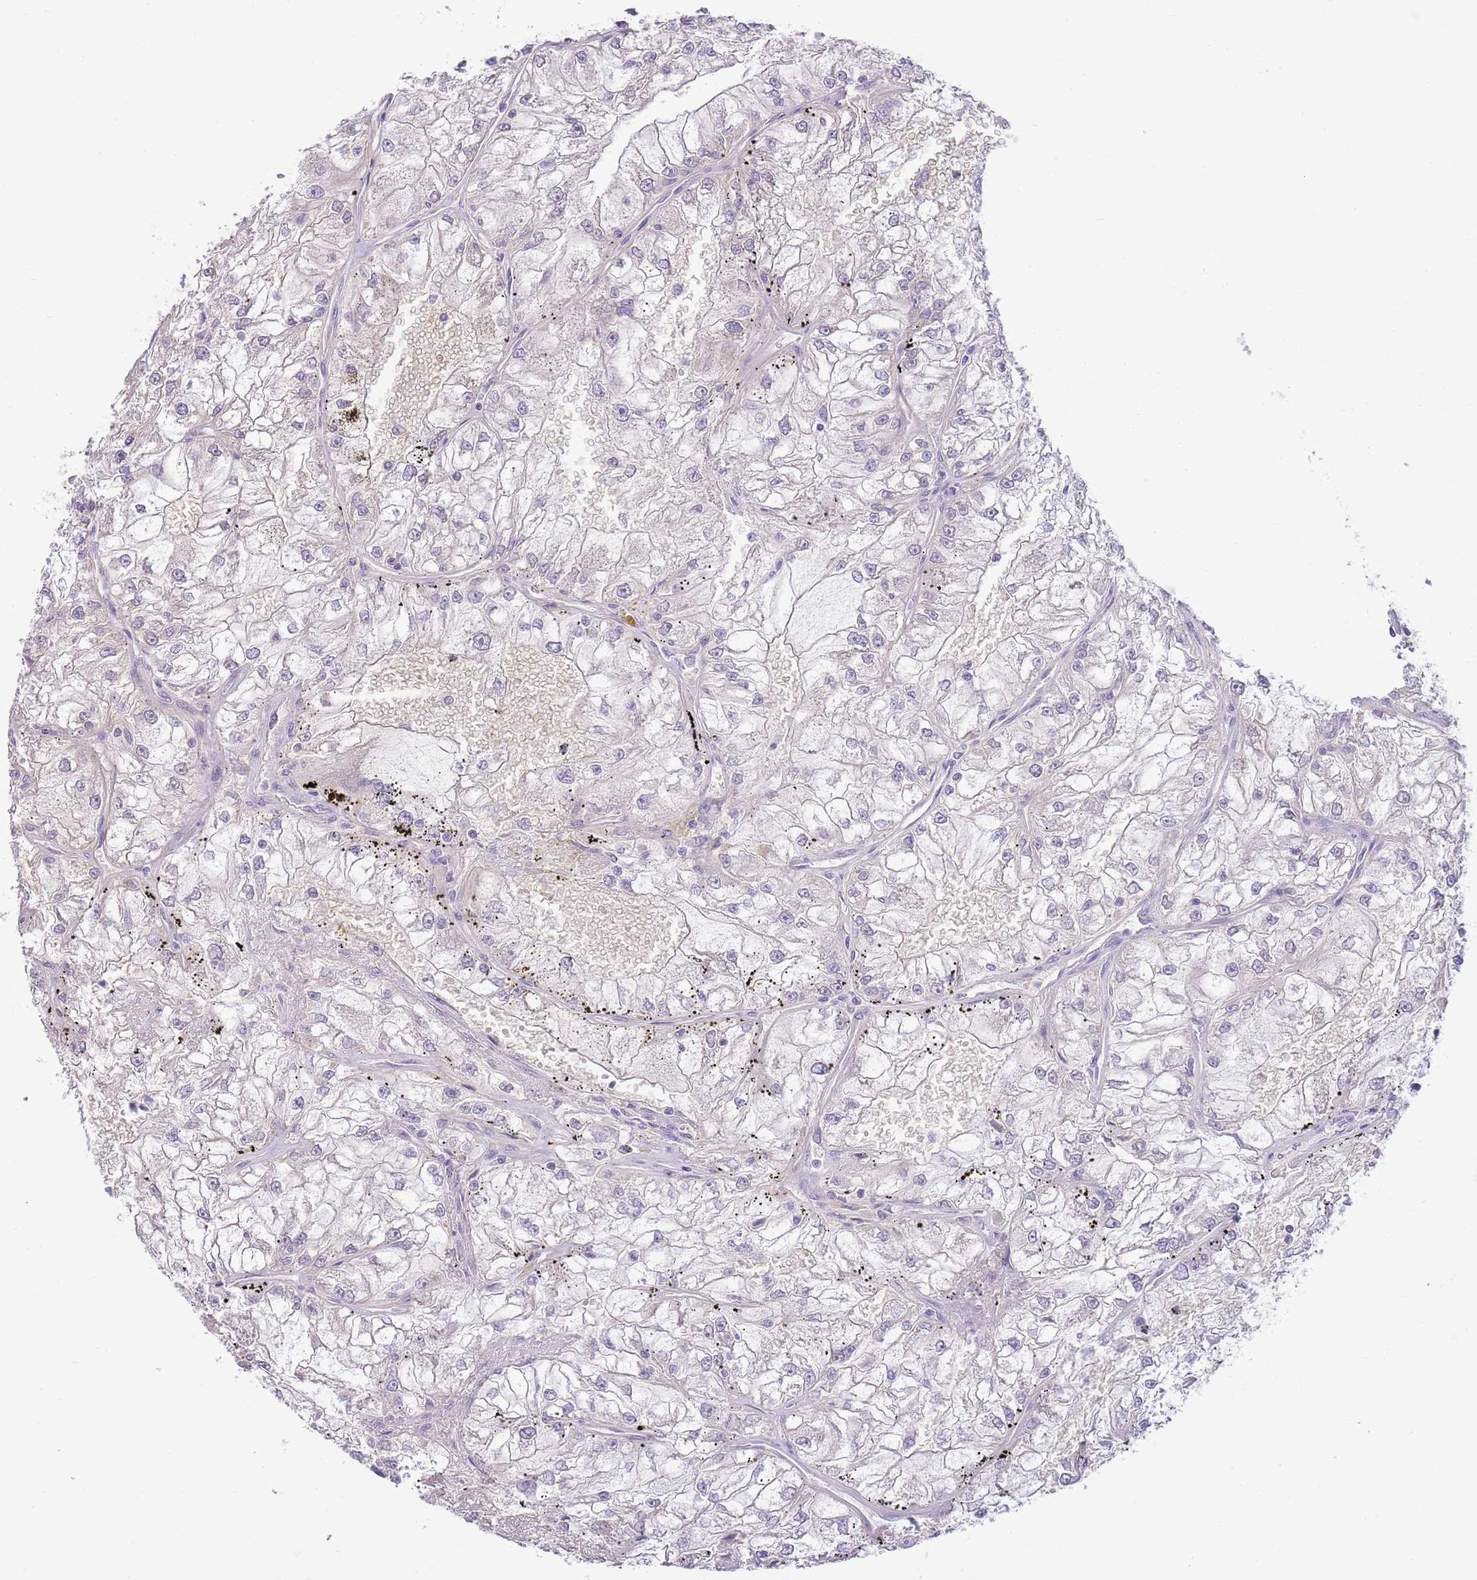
{"staining": {"intensity": "negative", "quantity": "none", "location": "none"}, "tissue": "renal cancer", "cell_type": "Tumor cells", "image_type": "cancer", "snomed": [{"axis": "morphology", "description": "Adenocarcinoma, NOS"}, {"axis": "topography", "description": "Kidney"}], "caption": "IHC image of neoplastic tissue: renal cancer stained with DAB (3,3'-diaminobenzidine) displays no significant protein expression in tumor cells. (DAB (3,3'-diaminobenzidine) immunohistochemistry, high magnification).", "gene": "NSFL1C", "patient": {"sex": "female", "age": 72}}